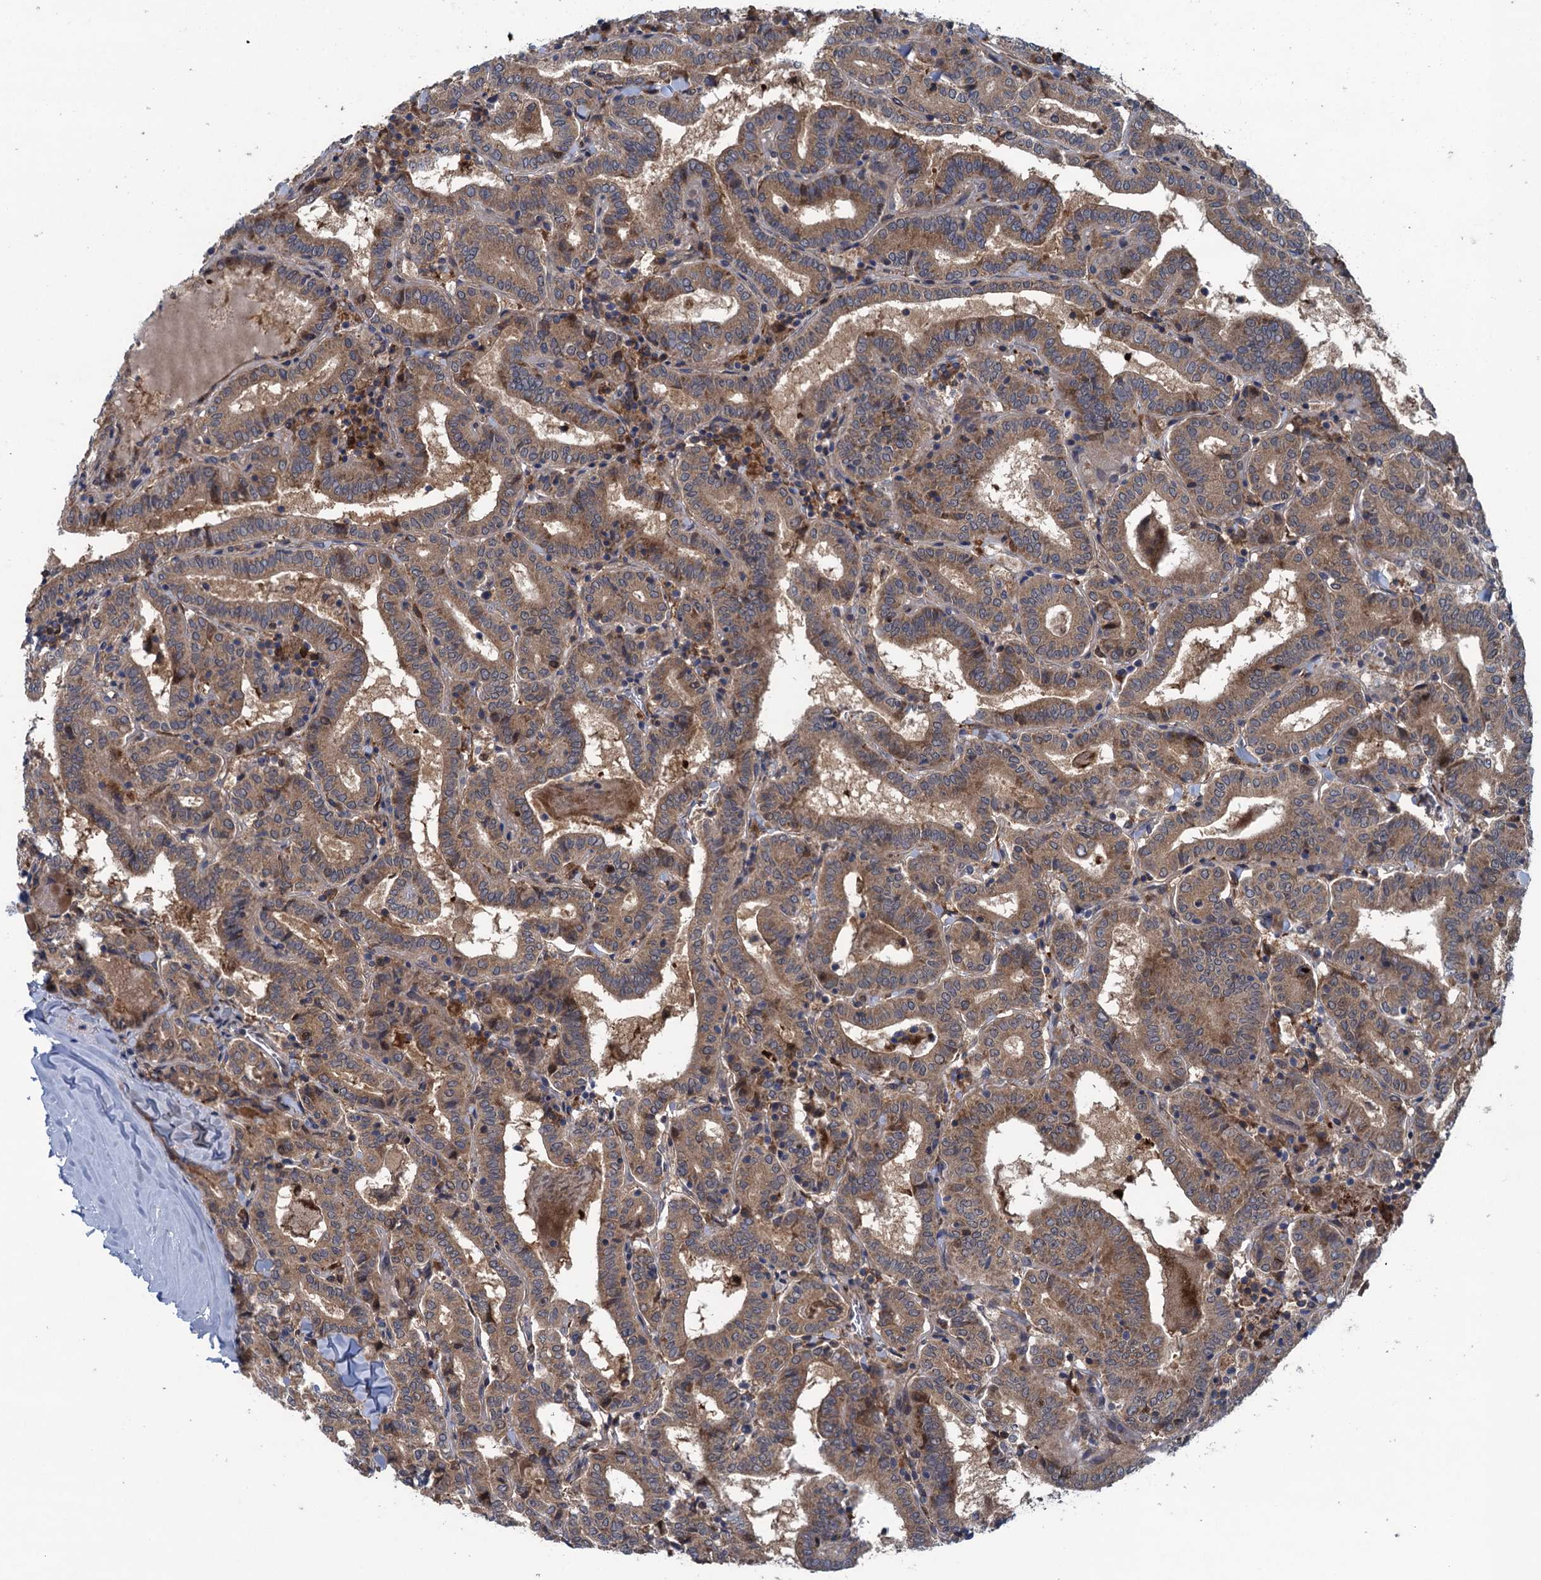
{"staining": {"intensity": "moderate", "quantity": ">75%", "location": "cytoplasmic/membranous"}, "tissue": "thyroid cancer", "cell_type": "Tumor cells", "image_type": "cancer", "snomed": [{"axis": "morphology", "description": "Papillary adenocarcinoma, NOS"}, {"axis": "topography", "description": "Thyroid gland"}], "caption": "Thyroid cancer (papillary adenocarcinoma) stained with a brown dye exhibits moderate cytoplasmic/membranous positive staining in about >75% of tumor cells.", "gene": "CNTN5", "patient": {"sex": "female", "age": 72}}